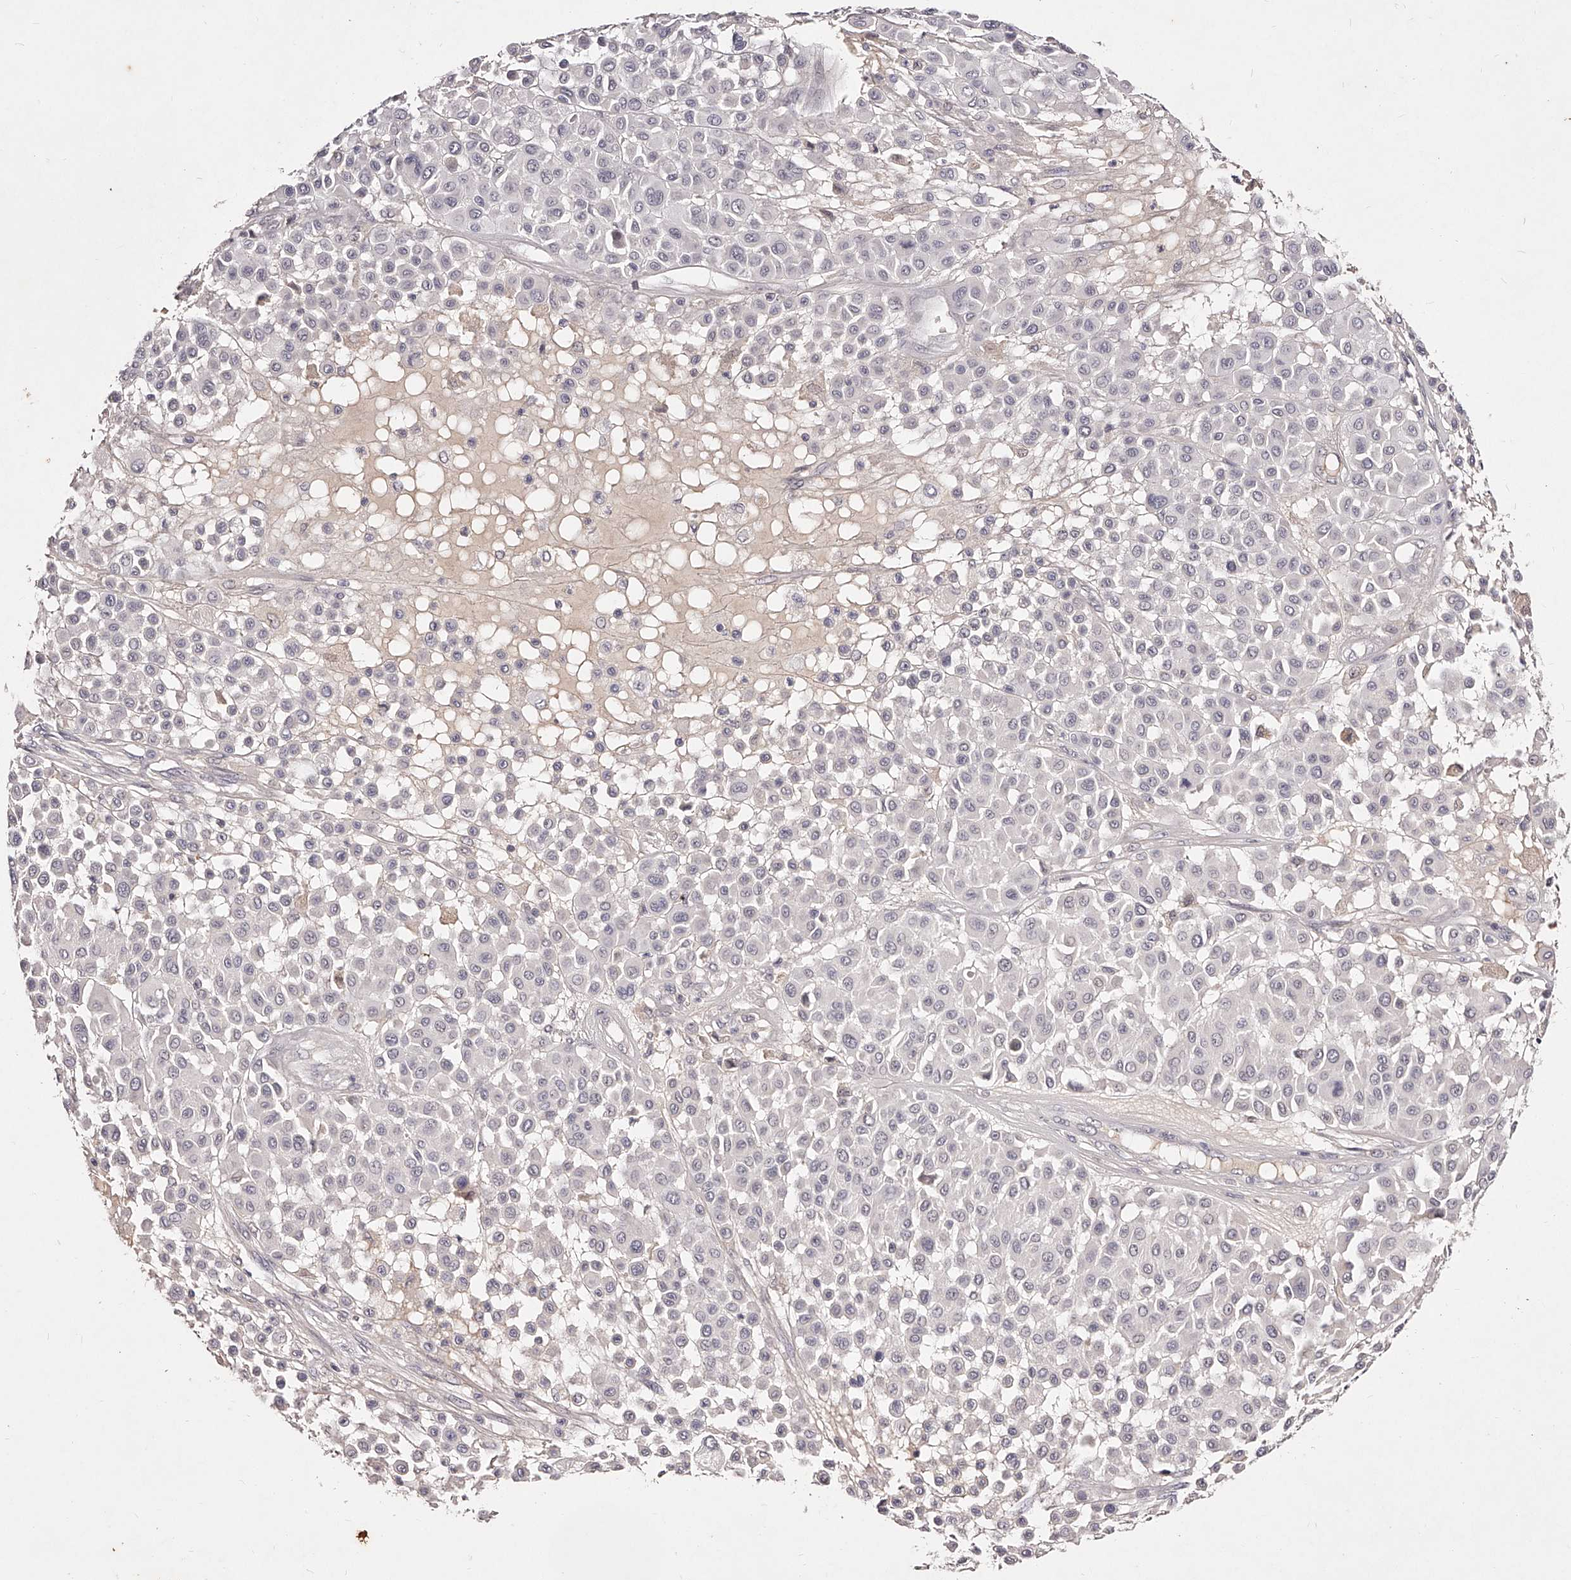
{"staining": {"intensity": "negative", "quantity": "none", "location": "none"}, "tissue": "melanoma", "cell_type": "Tumor cells", "image_type": "cancer", "snomed": [{"axis": "morphology", "description": "Malignant melanoma, Metastatic site"}, {"axis": "topography", "description": "Soft tissue"}], "caption": "A high-resolution histopathology image shows IHC staining of malignant melanoma (metastatic site), which reveals no significant staining in tumor cells.", "gene": "PHACTR1", "patient": {"sex": "male", "age": 41}}